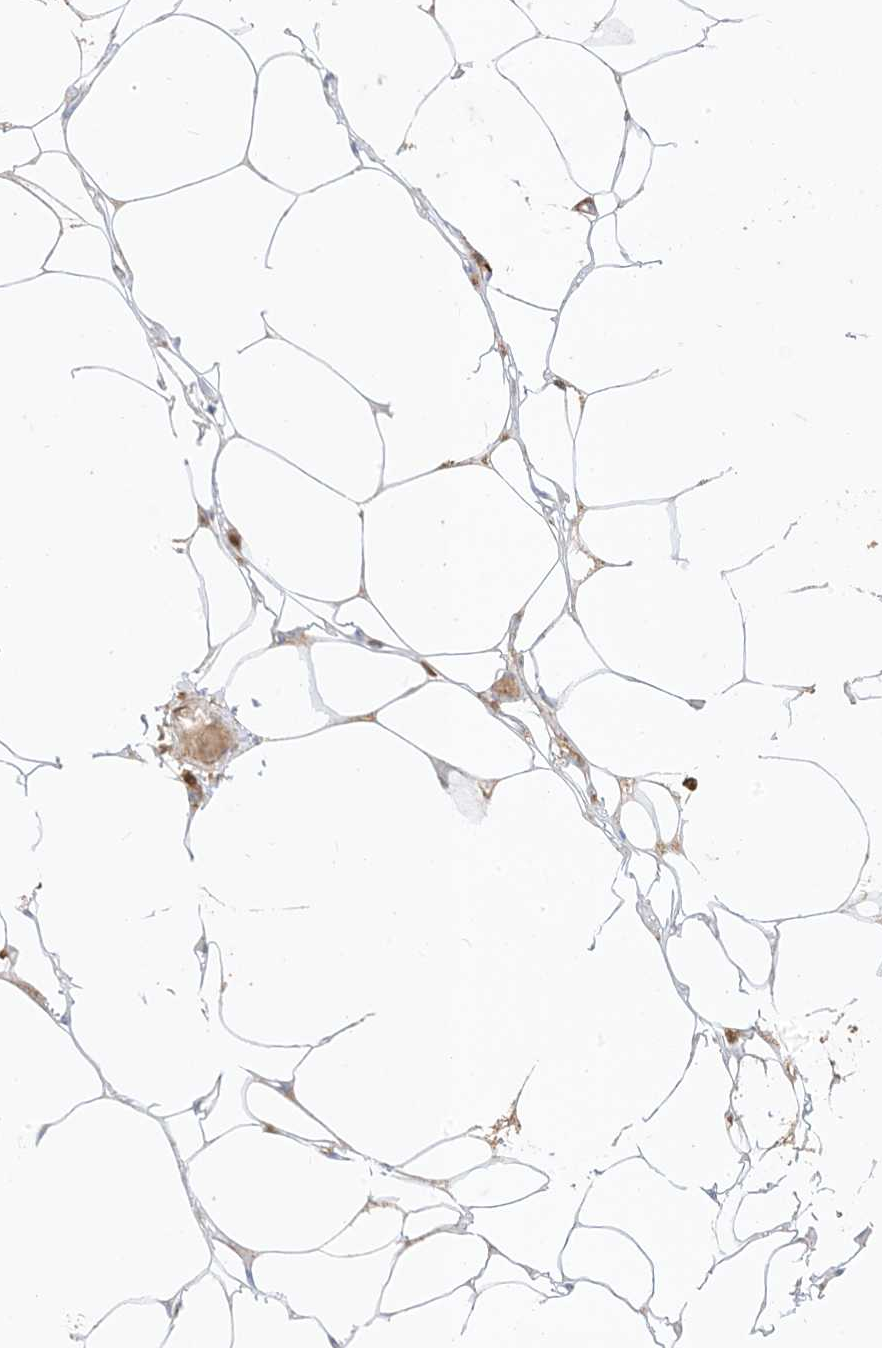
{"staining": {"intensity": "weak", "quantity": "25%-75%", "location": "cytoplasmic/membranous"}, "tissue": "adipose tissue", "cell_type": "Adipocytes", "image_type": "normal", "snomed": [{"axis": "morphology", "description": "Normal tissue, NOS"}, {"axis": "topography", "description": "Breast"}], "caption": "A photomicrograph of human adipose tissue stained for a protein exhibits weak cytoplasmic/membranous brown staining in adipocytes. The protein of interest is stained brown, and the nuclei are stained in blue (DAB (3,3'-diaminobenzidine) IHC with brightfield microscopy, high magnification).", "gene": "GSN", "patient": {"sex": "female", "age": 23}}